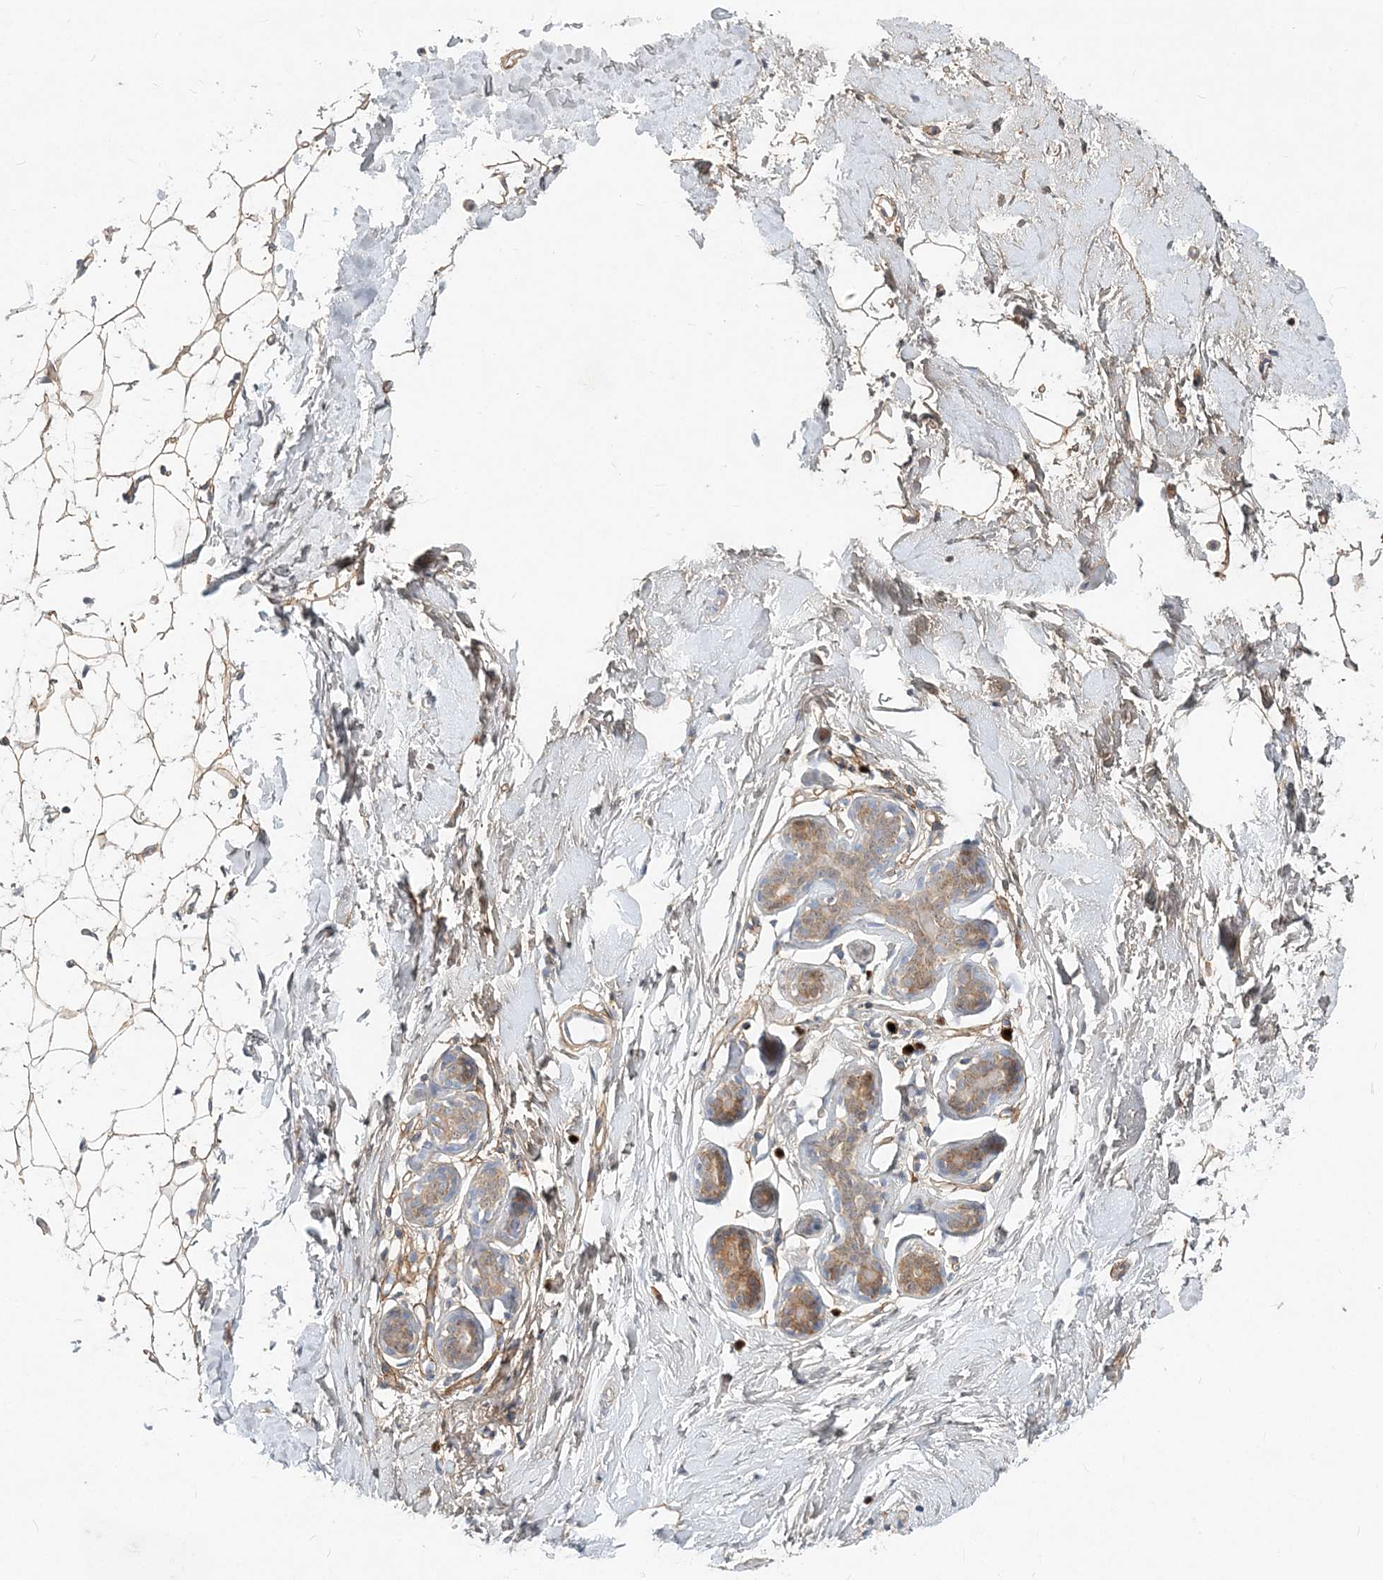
{"staining": {"intensity": "moderate", "quantity": "25%-75%", "location": "cytoplasmic/membranous"}, "tissue": "adipose tissue", "cell_type": "Adipocytes", "image_type": "normal", "snomed": [{"axis": "morphology", "description": "Normal tissue, NOS"}, {"axis": "topography", "description": "Breast"}], "caption": "Adipose tissue stained with DAB IHC demonstrates medium levels of moderate cytoplasmic/membranous positivity in approximately 25%-75% of adipocytes.", "gene": "GMPPA", "patient": {"sex": "female", "age": 23}}